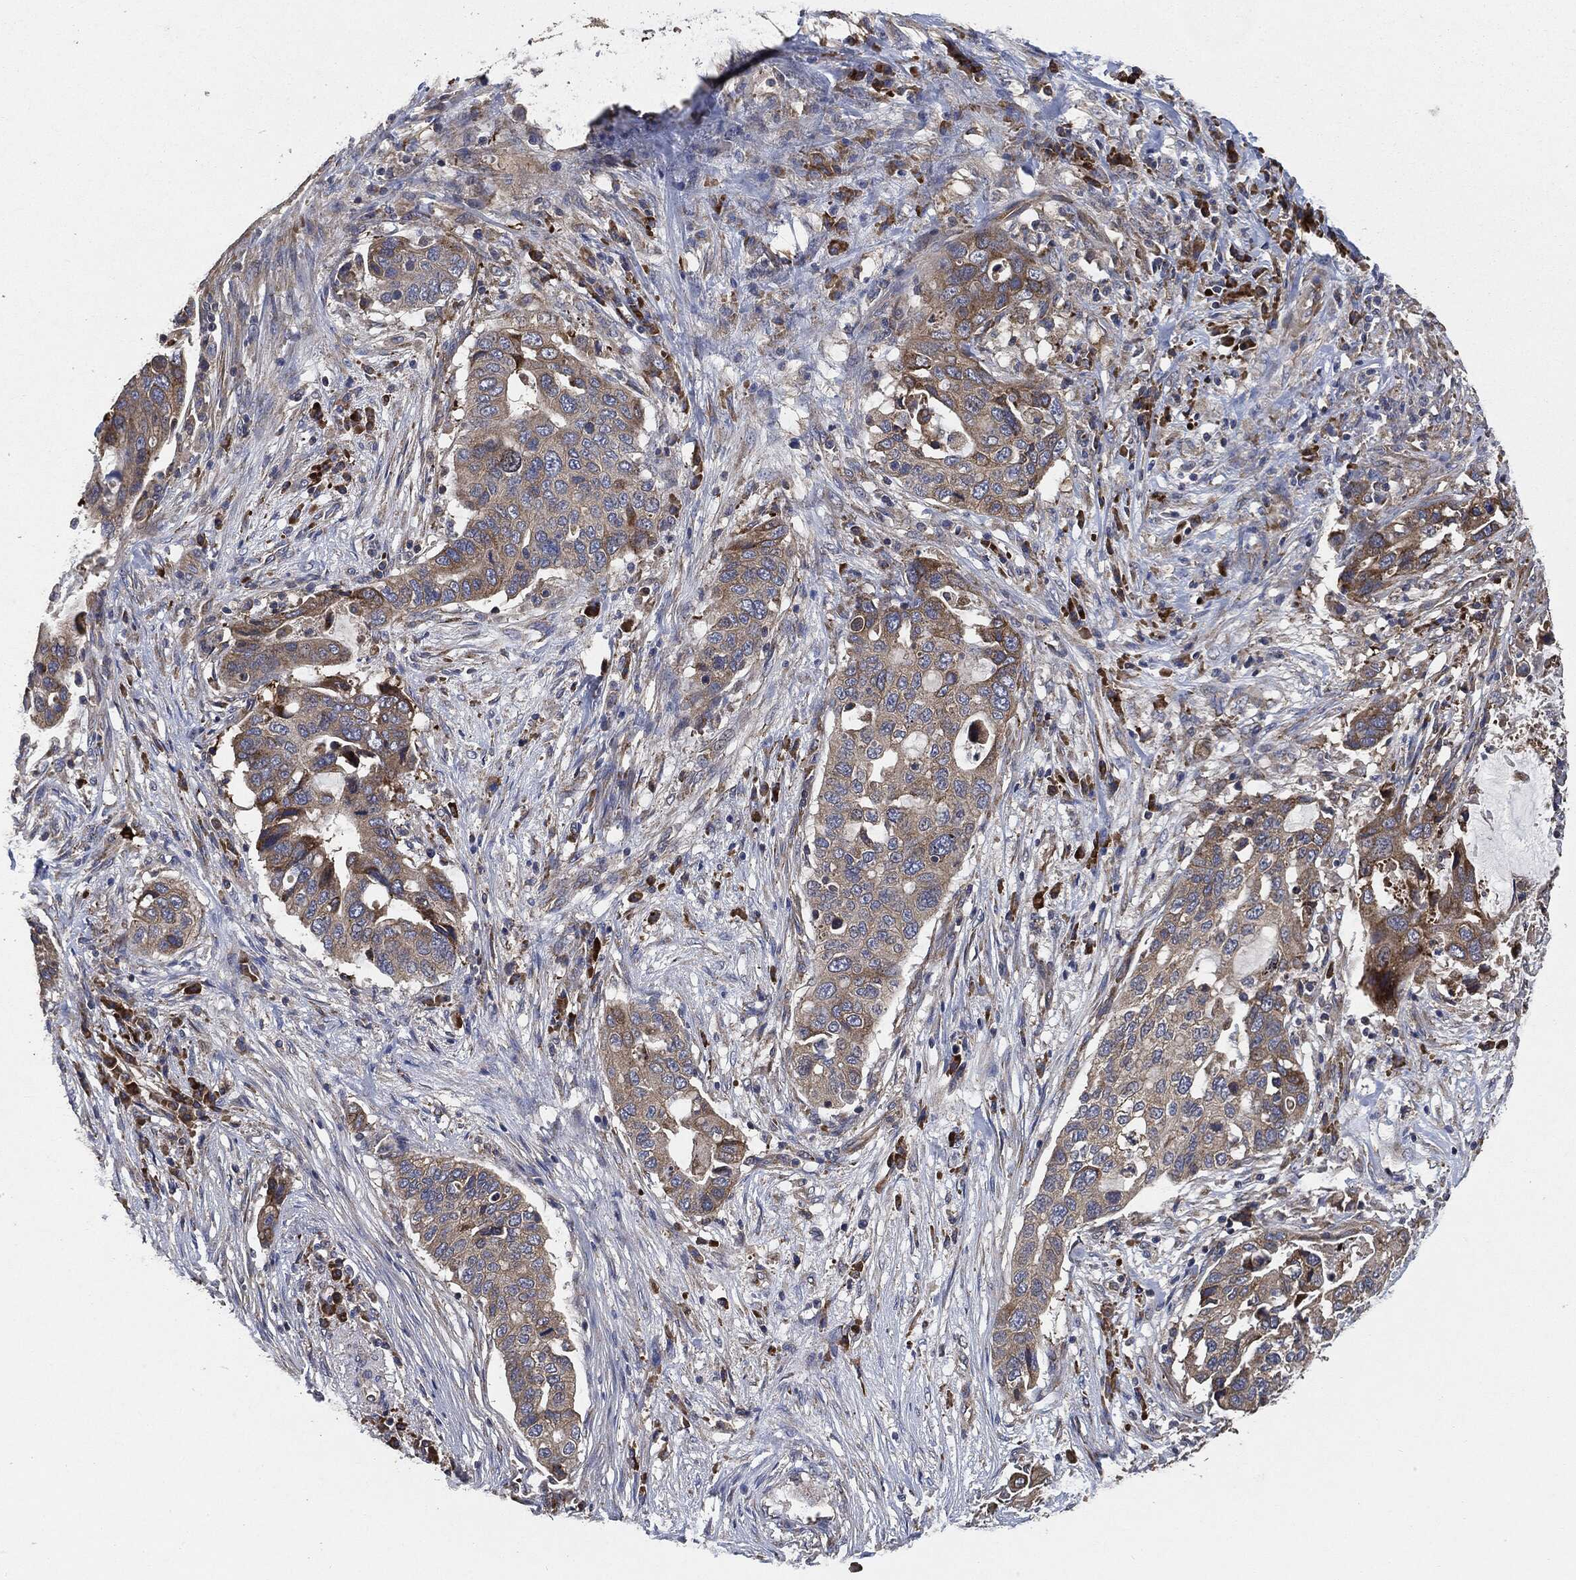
{"staining": {"intensity": "moderate", "quantity": "<25%", "location": "cytoplasmic/membranous"}, "tissue": "stomach cancer", "cell_type": "Tumor cells", "image_type": "cancer", "snomed": [{"axis": "morphology", "description": "Adenocarcinoma, NOS"}, {"axis": "topography", "description": "Stomach"}], "caption": "The photomicrograph displays staining of adenocarcinoma (stomach), revealing moderate cytoplasmic/membranous protein expression (brown color) within tumor cells. (IHC, brightfield microscopy, high magnification).", "gene": "STK3", "patient": {"sex": "male", "age": 54}}